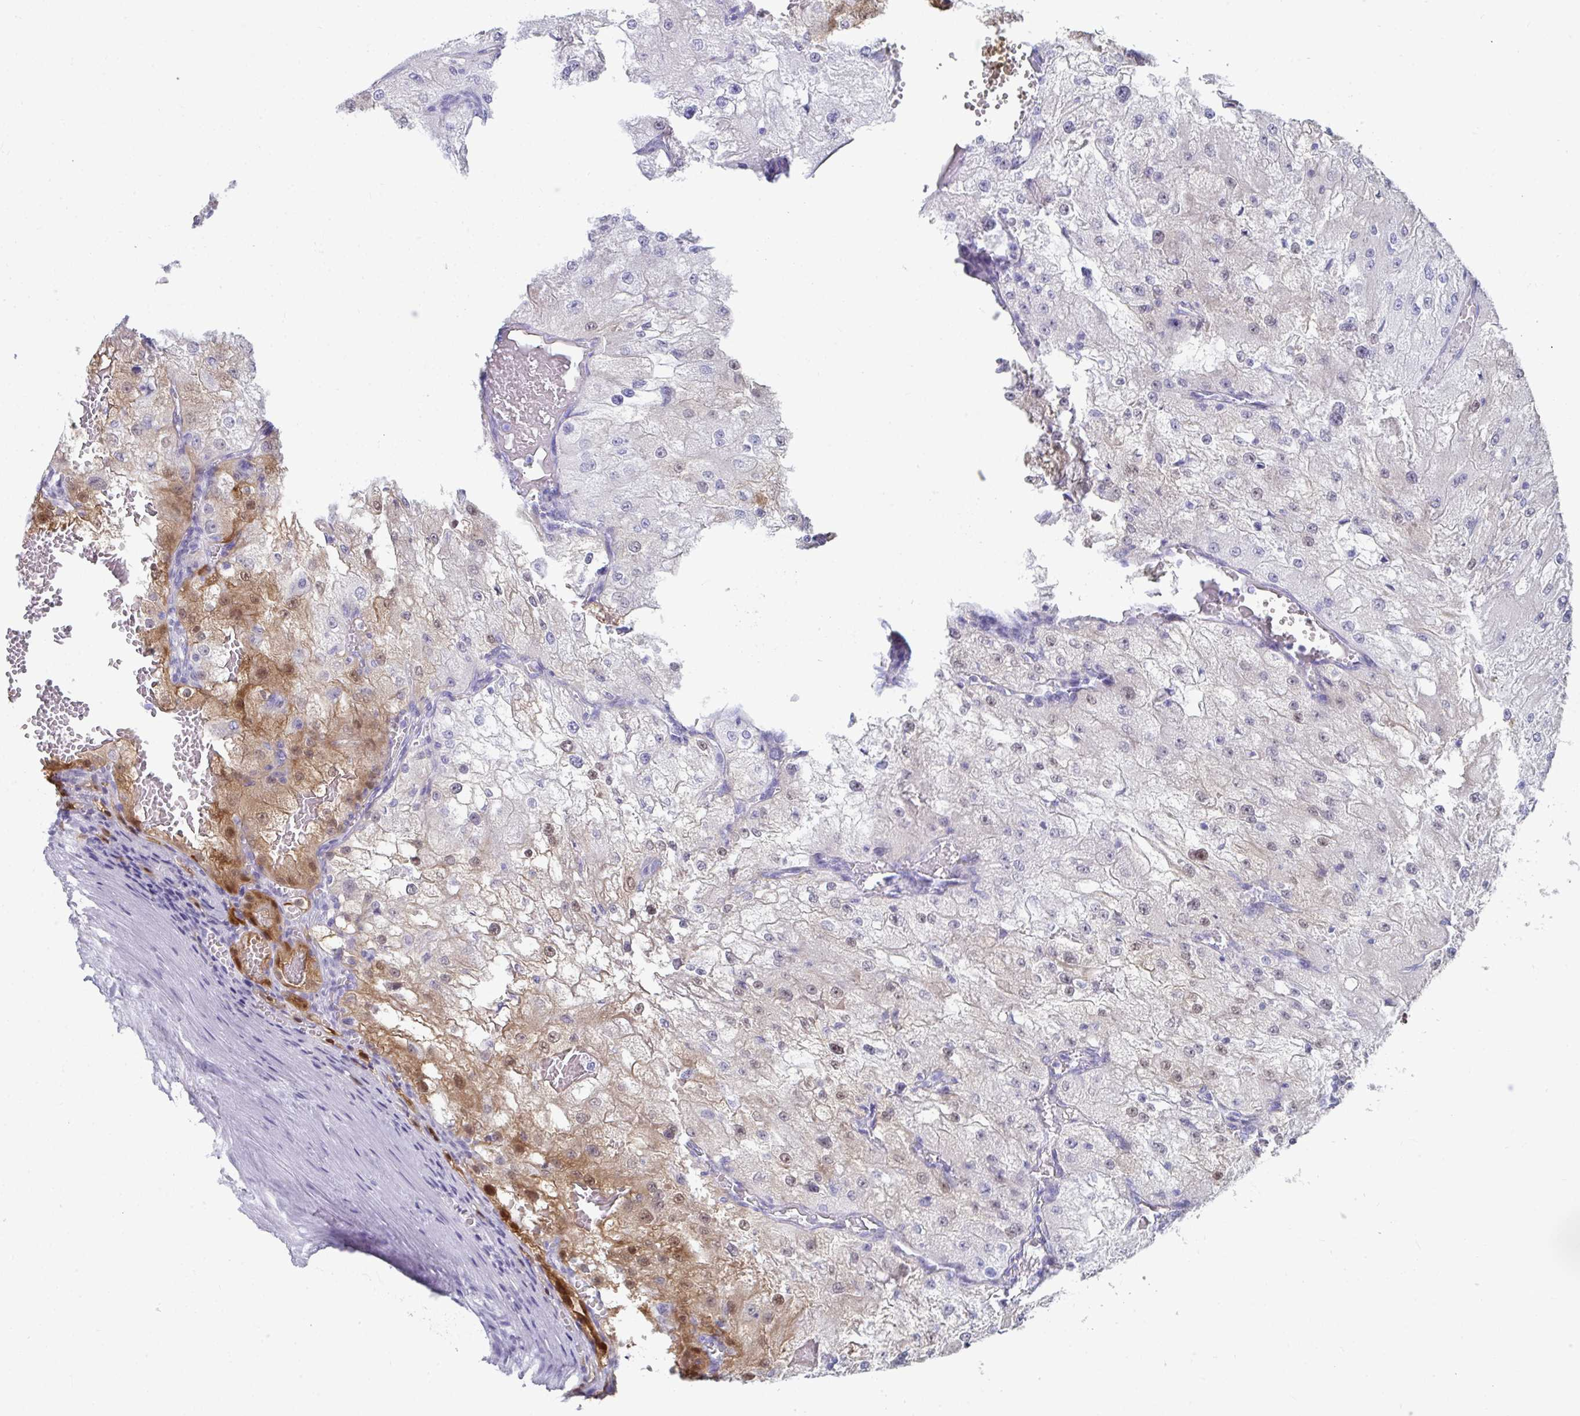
{"staining": {"intensity": "moderate", "quantity": "<25%", "location": "cytoplasmic/membranous,nuclear"}, "tissue": "renal cancer", "cell_type": "Tumor cells", "image_type": "cancer", "snomed": [{"axis": "morphology", "description": "Adenocarcinoma, NOS"}, {"axis": "topography", "description": "Kidney"}], "caption": "High-magnification brightfield microscopy of renal cancer stained with DAB (brown) and counterstained with hematoxylin (blue). tumor cells exhibit moderate cytoplasmic/membranous and nuclear positivity is present in about<25% of cells.", "gene": "GKN2", "patient": {"sex": "female", "age": 74}}